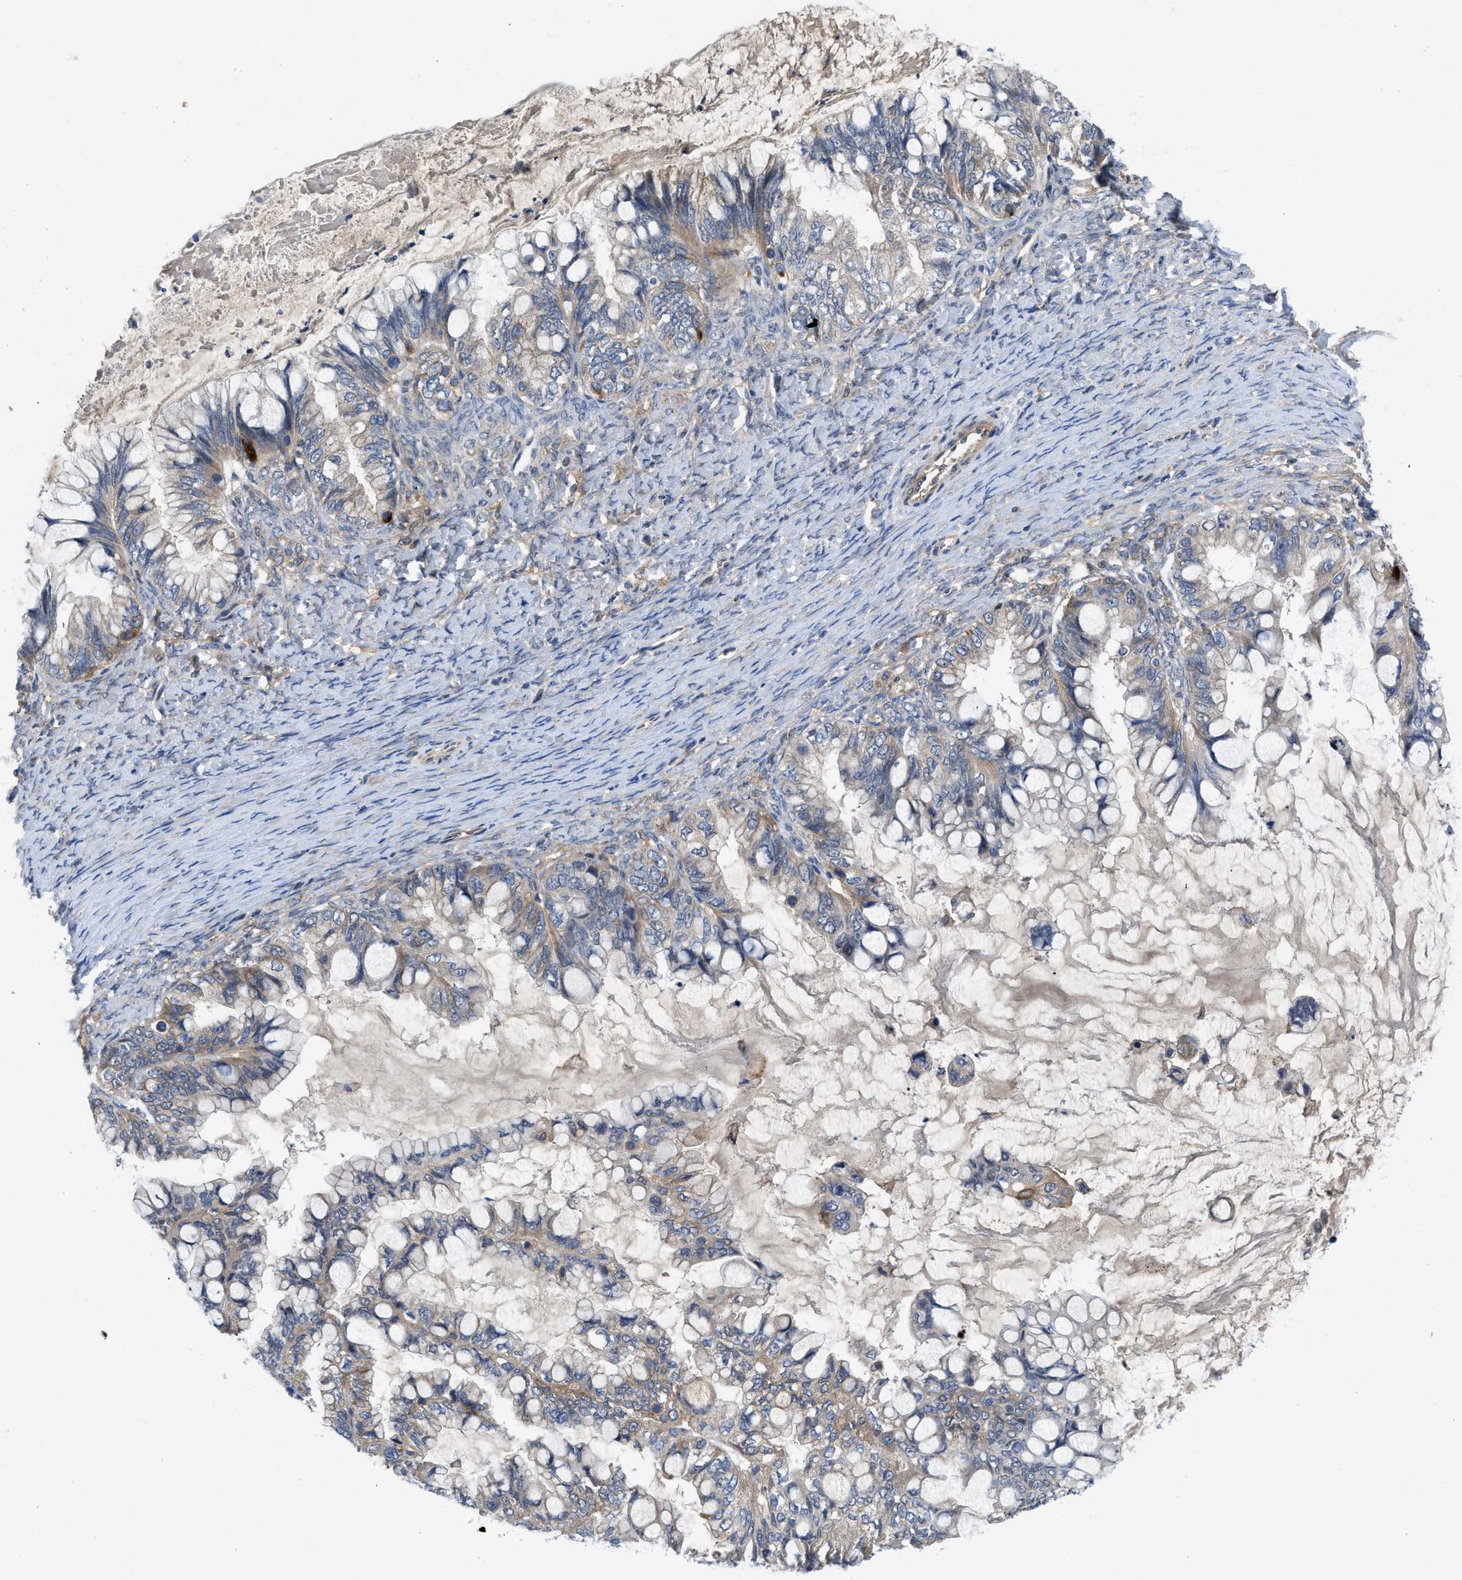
{"staining": {"intensity": "moderate", "quantity": "<25%", "location": "cytoplasmic/membranous"}, "tissue": "ovarian cancer", "cell_type": "Tumor cells", "image_type": "cancer", "snomed": [{"axis": "morphology", "description": "Cystadenocarcinoma, mucinous, NOS"}, {"axis": "topography", "description": "Ovary"}], "caption": "A brown stain labels moderate cytoplasmic/membranous expression of a protein in human mucinous cystadenocarcinoma (ovarian) tumor cells.", "gene": "PANX1", "patient": {"sex": "female", "age": 80}}